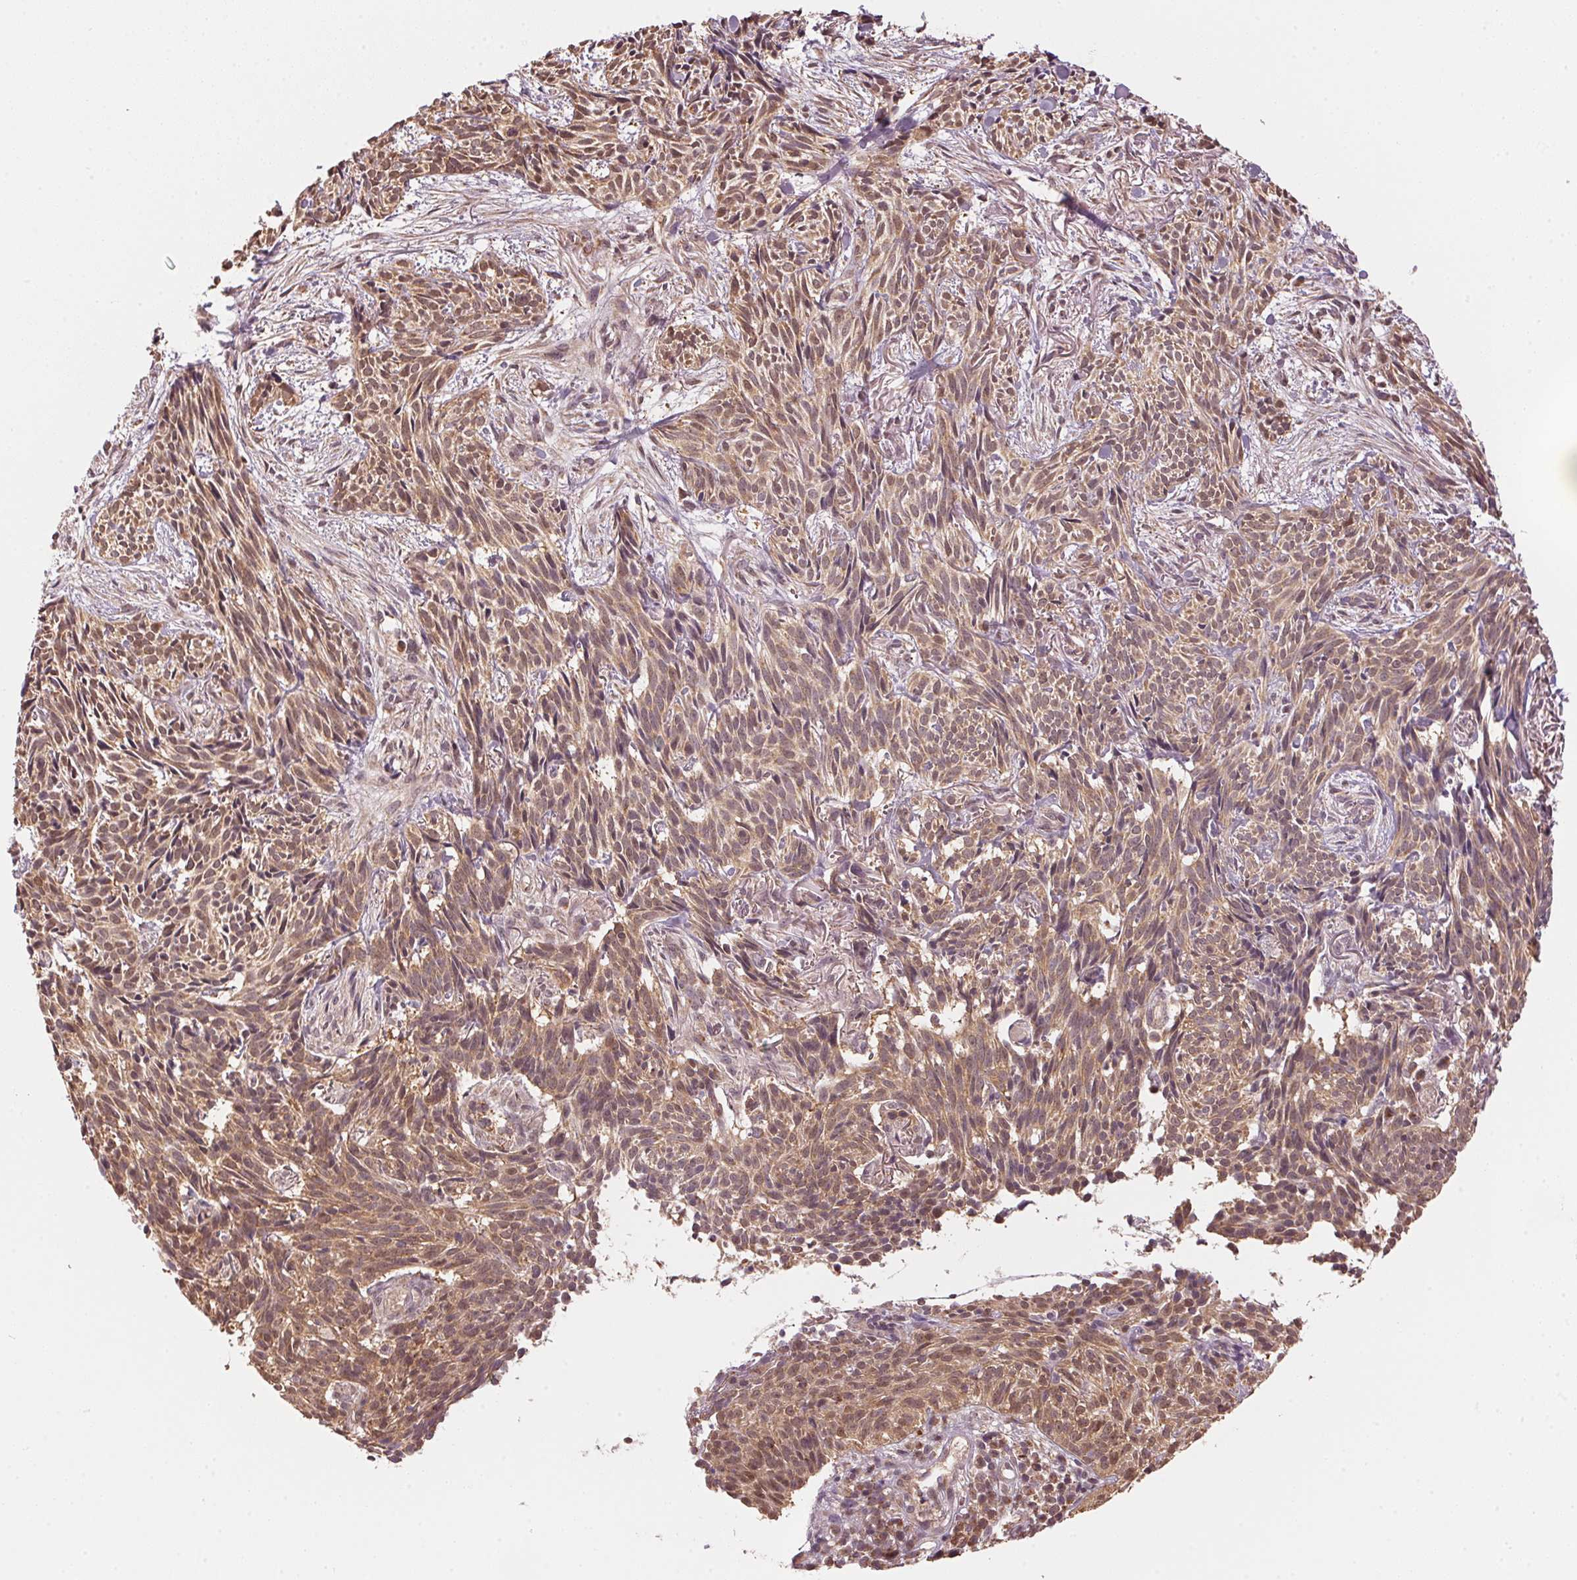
{"staining": {"intensity": "moderate", "quantity": ">75%", "location": "cytoplasmic/membranous"}, "tissue": "skin cancer", "cell_type": "Tumor cells", "image_type": "cancer", "snomed": [{"axis": "morphology", "description": "Basal cell carcinoma"}, {"axis": "topography", "description": "Skin"}], "caption": "This image shows basal cell carcinoma (skin) stained with immunohistochemistry to label a protein in brown. The cytoplasmic/membranous of tumor cells show moderate positivity for the protein. Nuclei are counter-stained blue.", "gene": "ARHGAP6", "patient": {"sex": "male", "age": 71}}